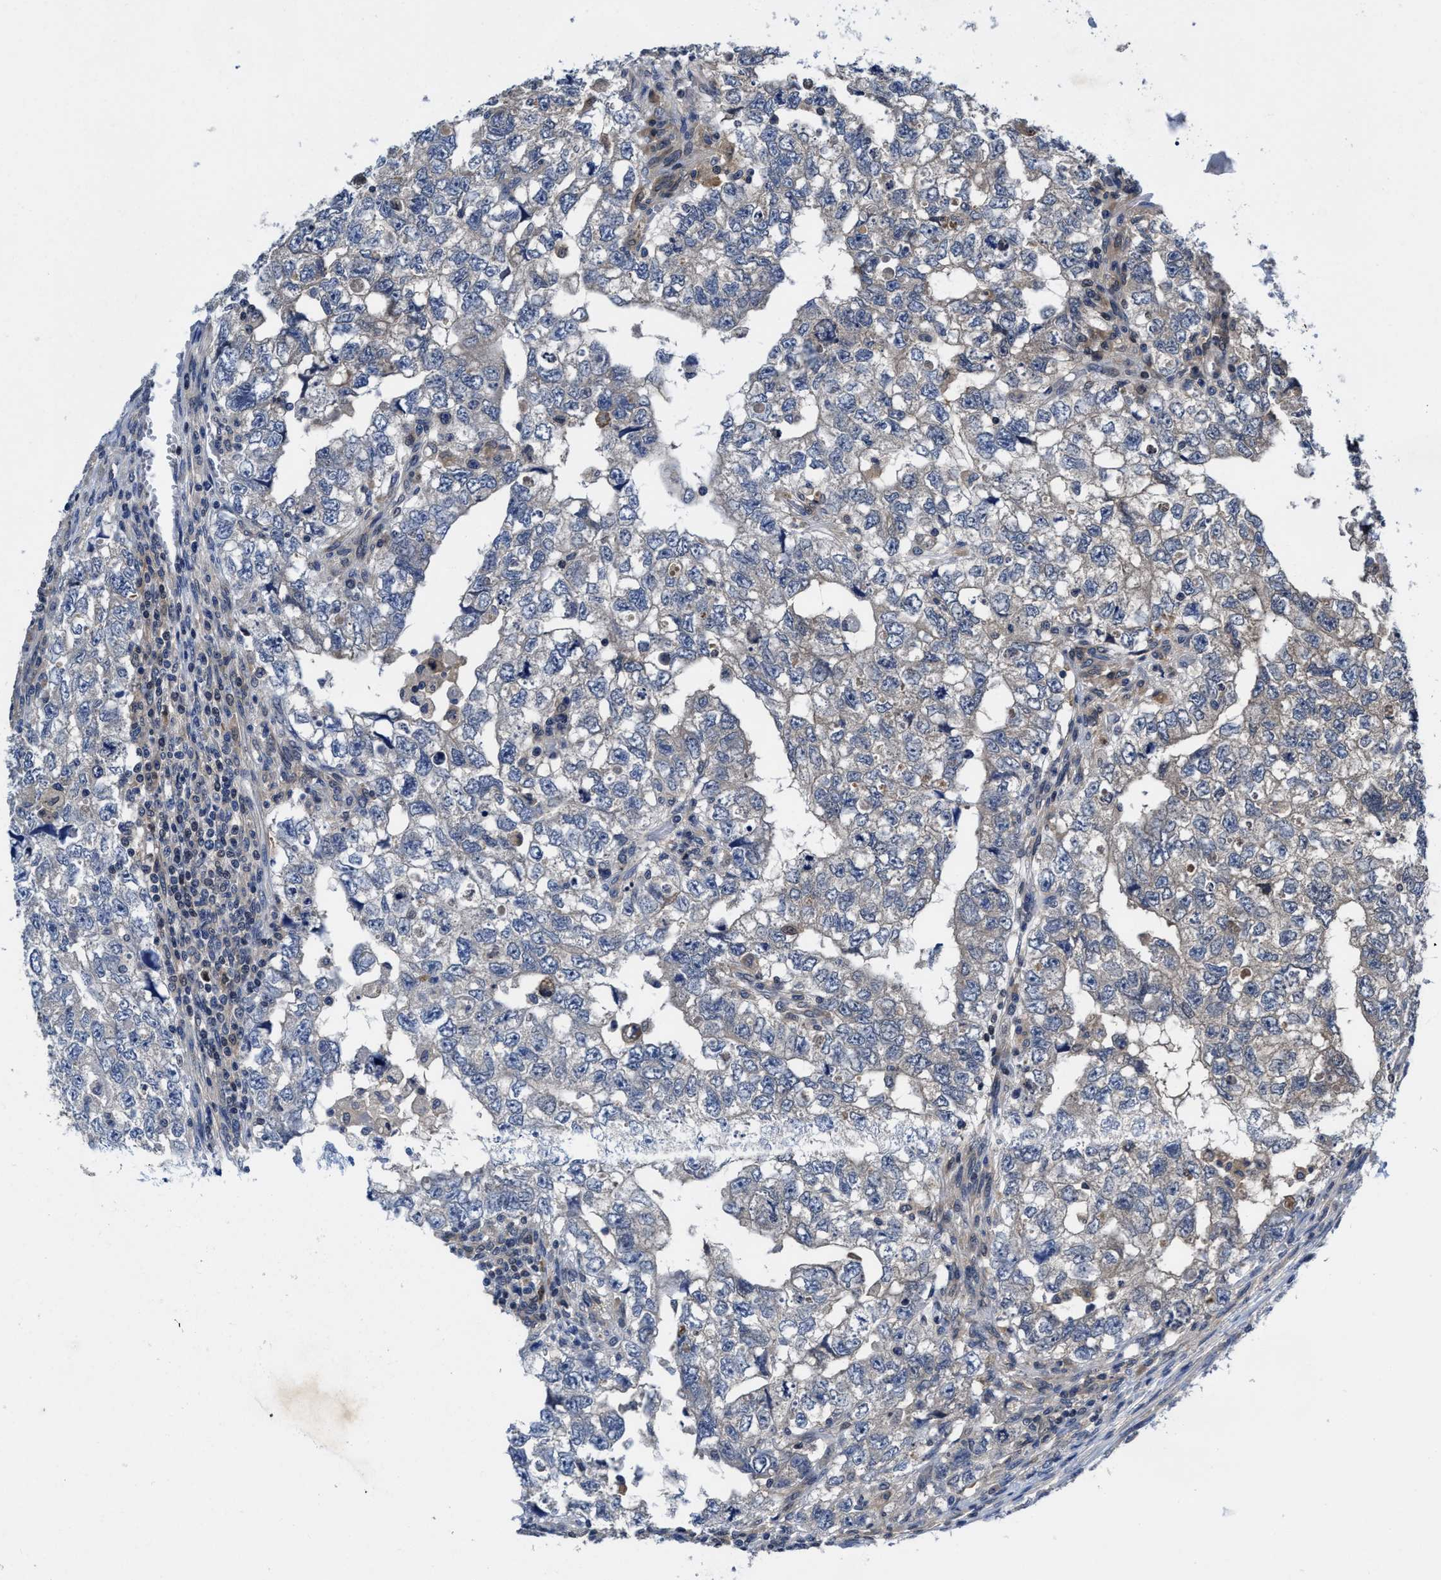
{"staining": {"intensity": "negative", "quantity": "none", "location": "none"}, "tissue": "testis cancer", "cell_type": "Tumor cells", "image_type": "cancer", "snomed": [{"axis": "morphology", "description": "Carcinoma, Embryonal, NOS"}, {"axis": "topography", "description": "Testis"}], "caption": "Immunohistochemical staining of testis embryonal carcinoma reveals no significant positivity in tumor cells.", "gene": "KIF12", "patient": {"sex": "male", "age": 36}}